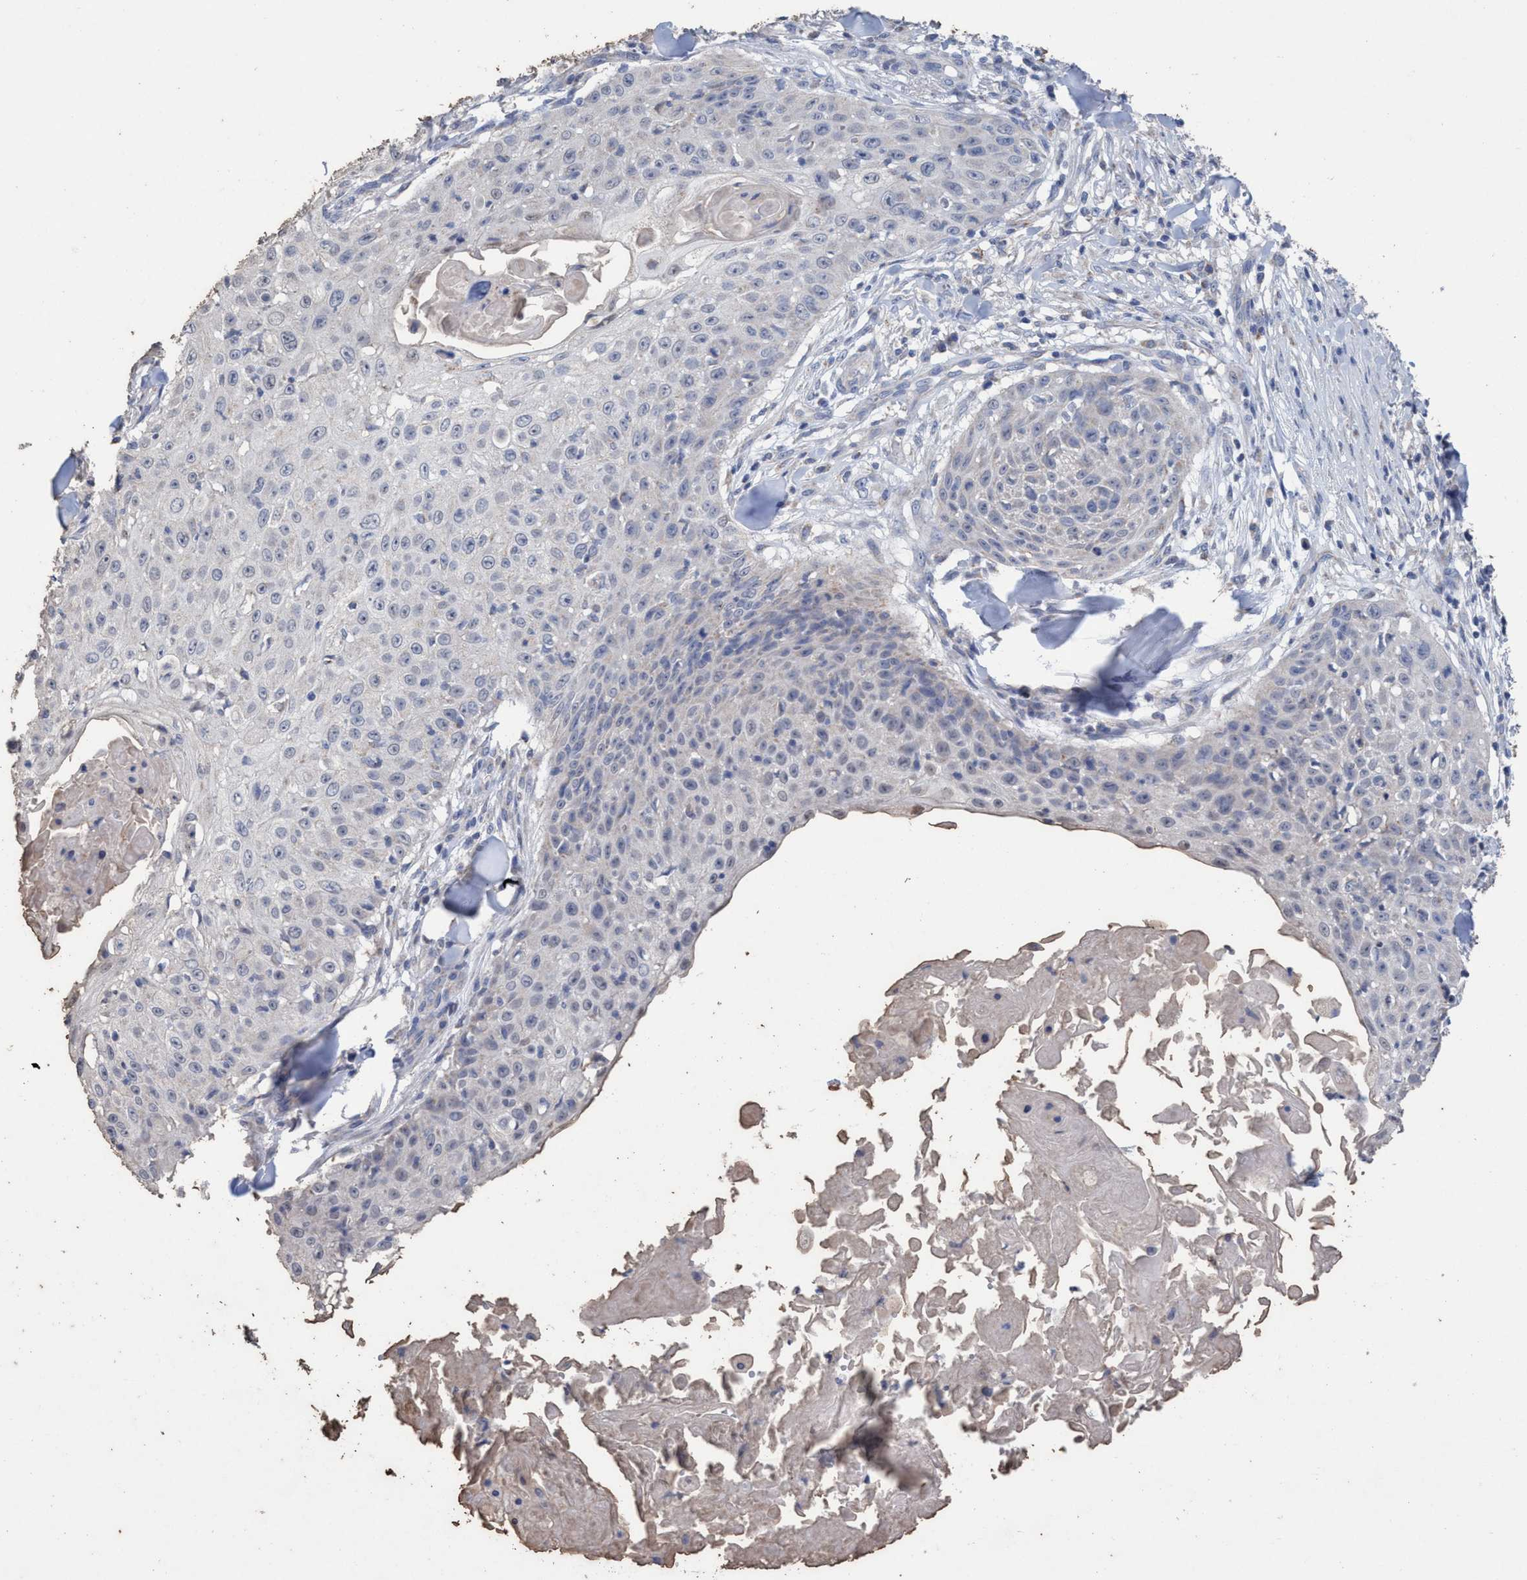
{"staining": {"intensity": "negative", "quantity": "none", "location": "none"}, "tissue": "skin cancer", "cell_type": "Tumor cells", "image_type": "cancer", "snomed": [{"axis": "morphology", "description": "Squamous cell carcinoma, NOS"}, {"axis": "topography", "description": "Skin"}], "caption": "Immunohistochemical staining of human skin squamous cell carcinoma shows no significant expression in tumor cells.", "gene": "RSAD1", "patient": {"sex": "male", "age": 86}}